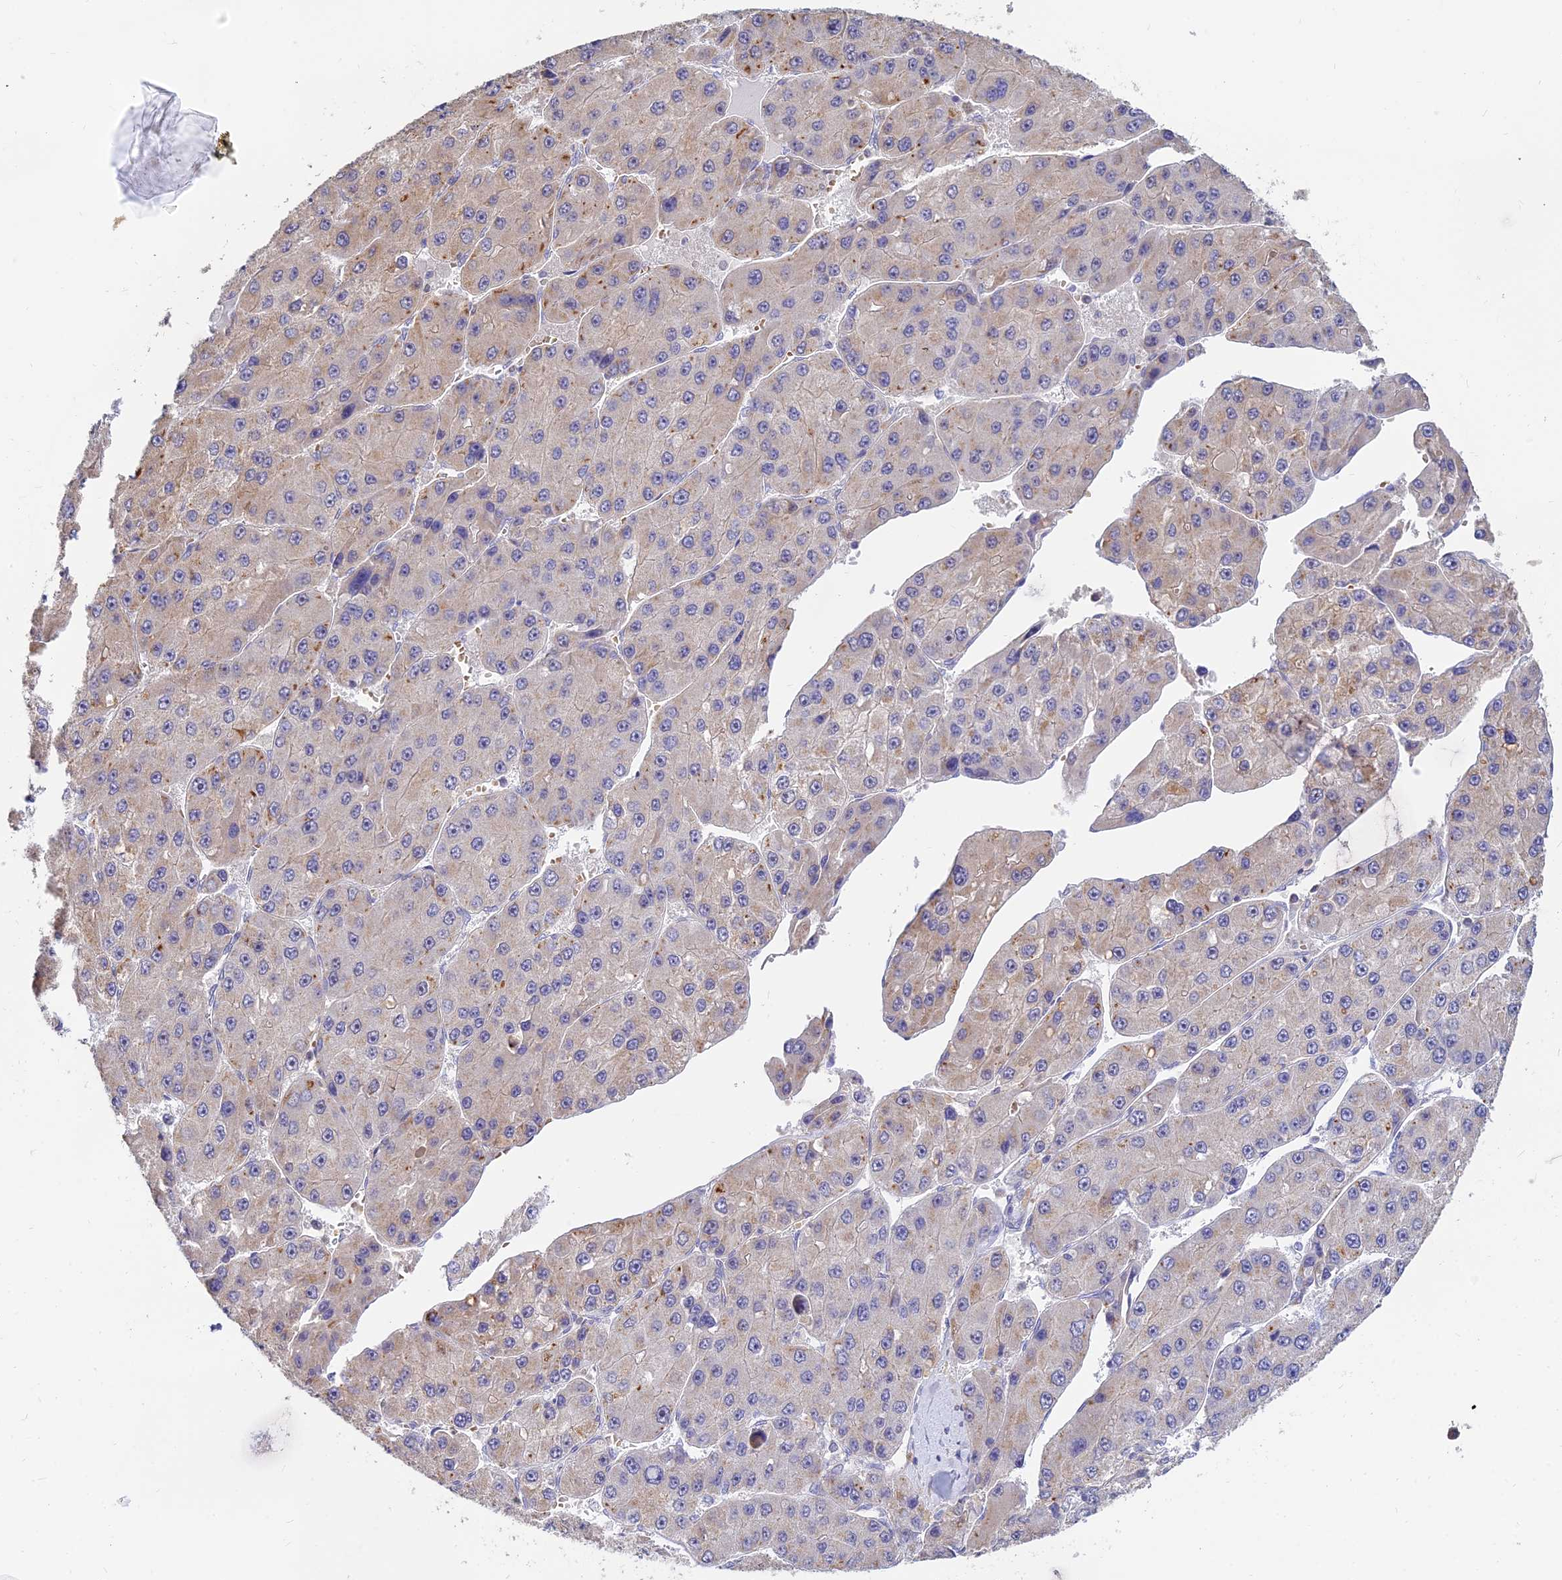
{"staining": {"intensity": "weak", "quantity": "25%-75%", "location": "cytoplasmic/membranous"}, "tissue": "liver cancer", "cell_type": "Tumor cells", "image_type": "cancer", "snomed": [{"axis": "morphology", "description": "Carcinoma, Hepatocellular, NOS"}, {"axis": "topography", "description": "Liver"}], "caption": "Liver cancer (hepatocellular carcinoma) stained for a protein displays weak cytoplasmic/membranous positivity in tumor cells.", "gene": "ARL8B", "patient": {"sex": "female", "age": 73}}